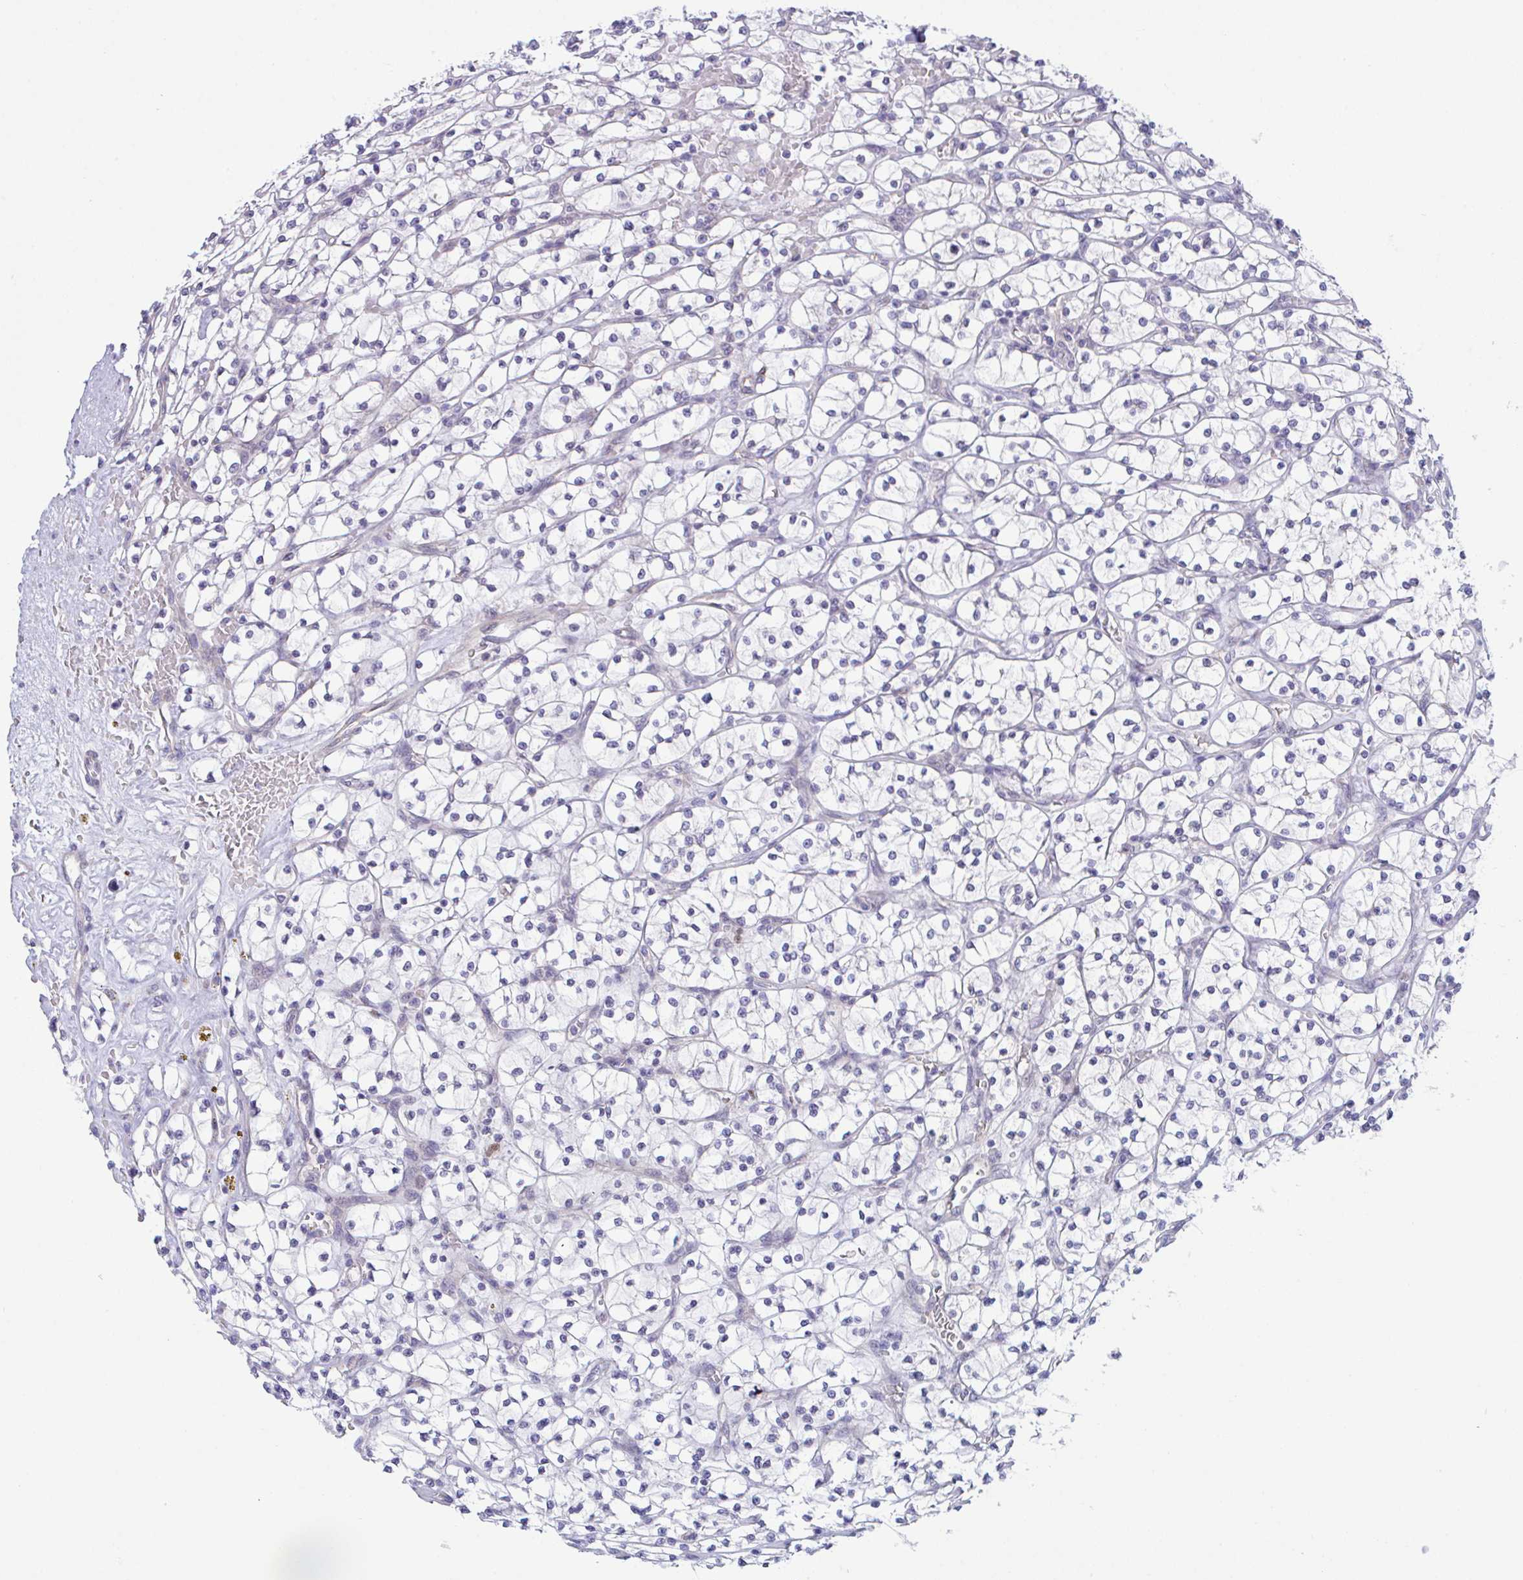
{"staining": {"intensity": "negative", "quantity": "none", "location": "none"}, "tissue": "renal cancer", "cell_type": "Tumor cells", "image_type": "cancer", "snomed": [{"axis": "morphology", "description": "Adenocarcinoma, NOS"}, {"axis": "topography", "description": "Kidney"}], "caption": "Histopathology image shows no significant protein positivity in tumor cells of adenocarcinoma (renal).", "gene": "ZBED3", "patient": {"sex": "female", "age": 64}}